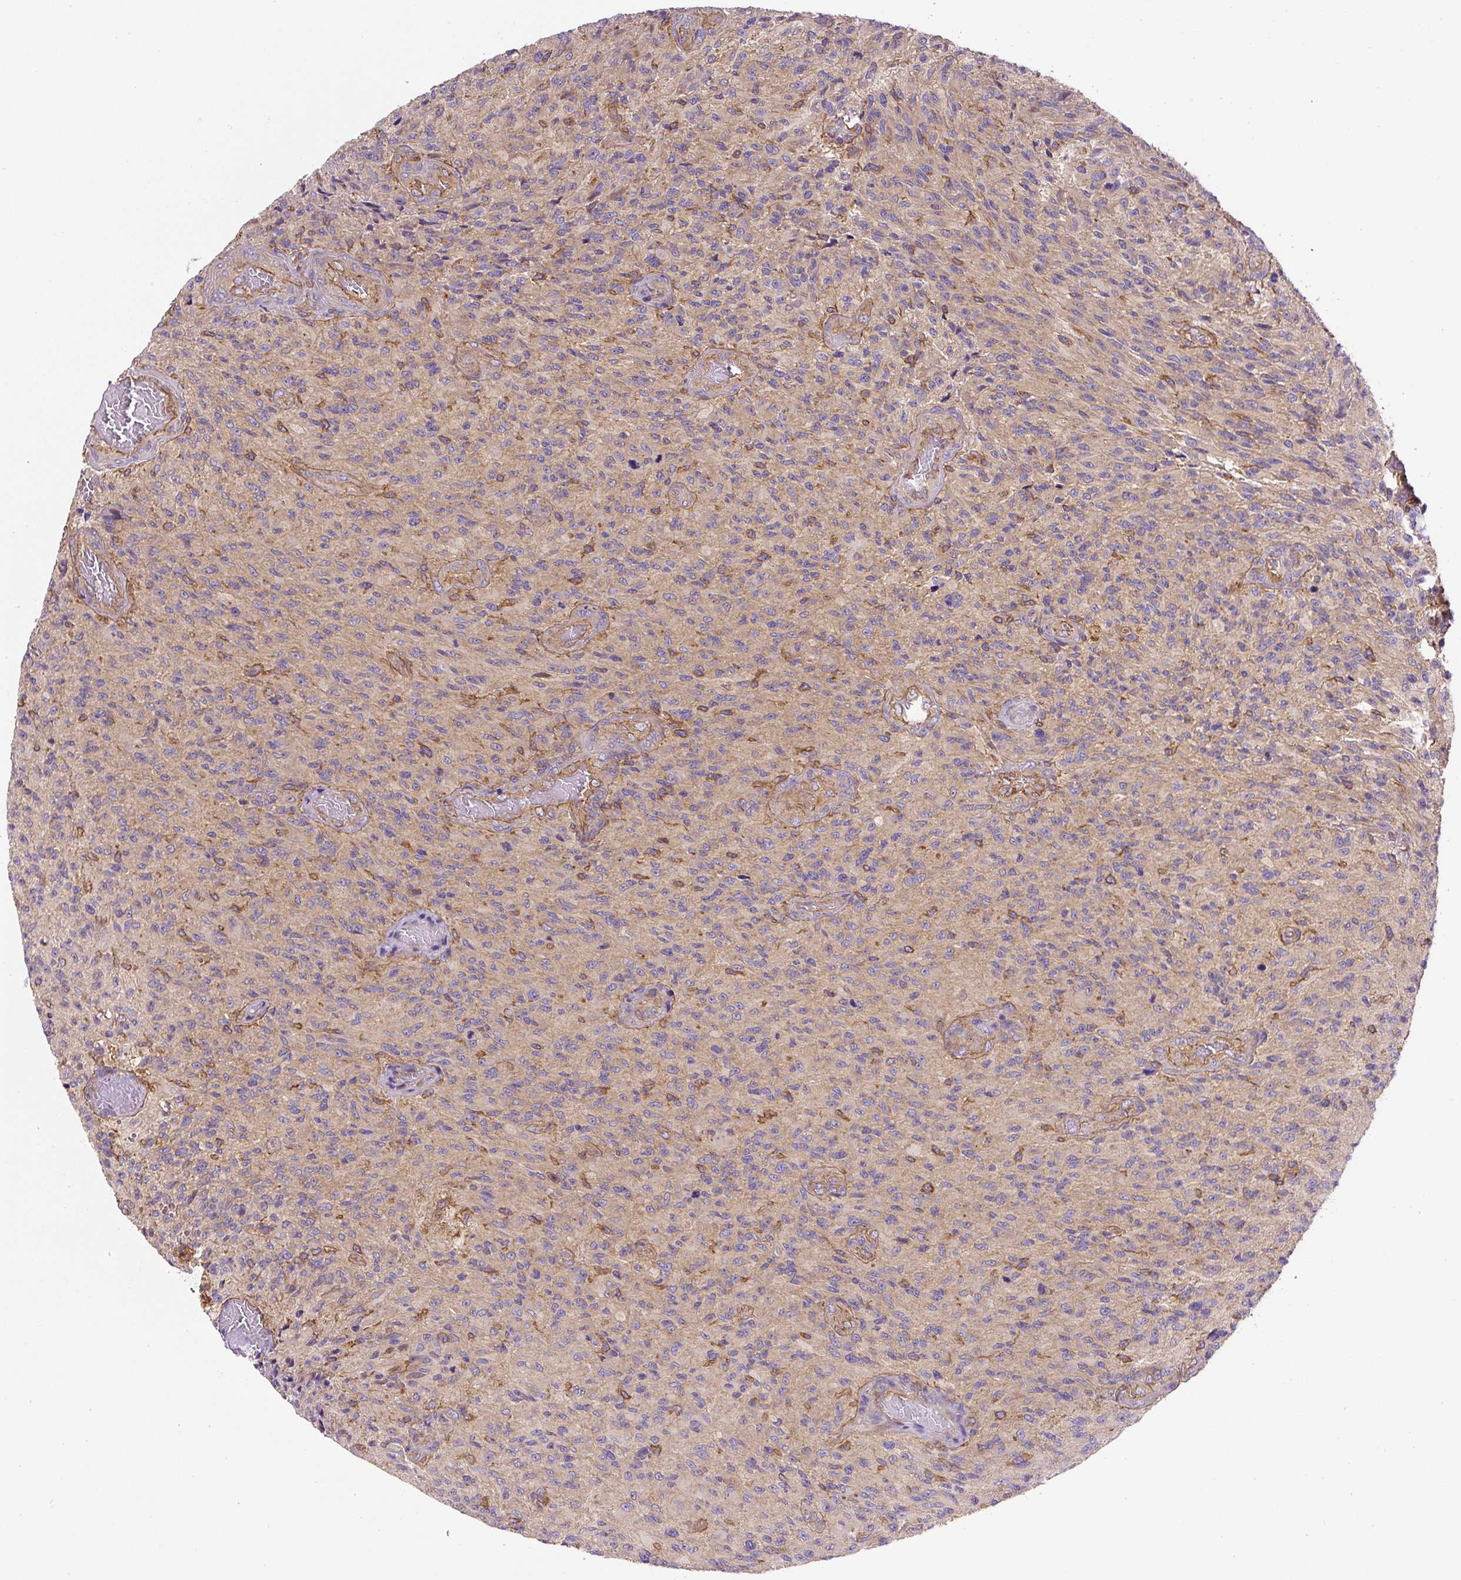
{"staining": {"intensity": "negative", "quantity": "none", "location": "none"}, "tissue": "glioma", "cell_type": "Tumor cells", "image_type": "cancer", "snomed": [{"axis": "morphology", "description": "Normal tissue, NOS"}, {"axis": "morphology", "description": "Glioma, malignant, High grade"}, {"axis": "topography", "description": "Cerebral cortex"}], "caption": "An immunohistochemistry image of malignant high-grade glioma is shown. There is no staining in tumor cells of malignant high-grade glioma.", "gene": "DCTN1", "patient": {"sex": "male", "age": 56}}